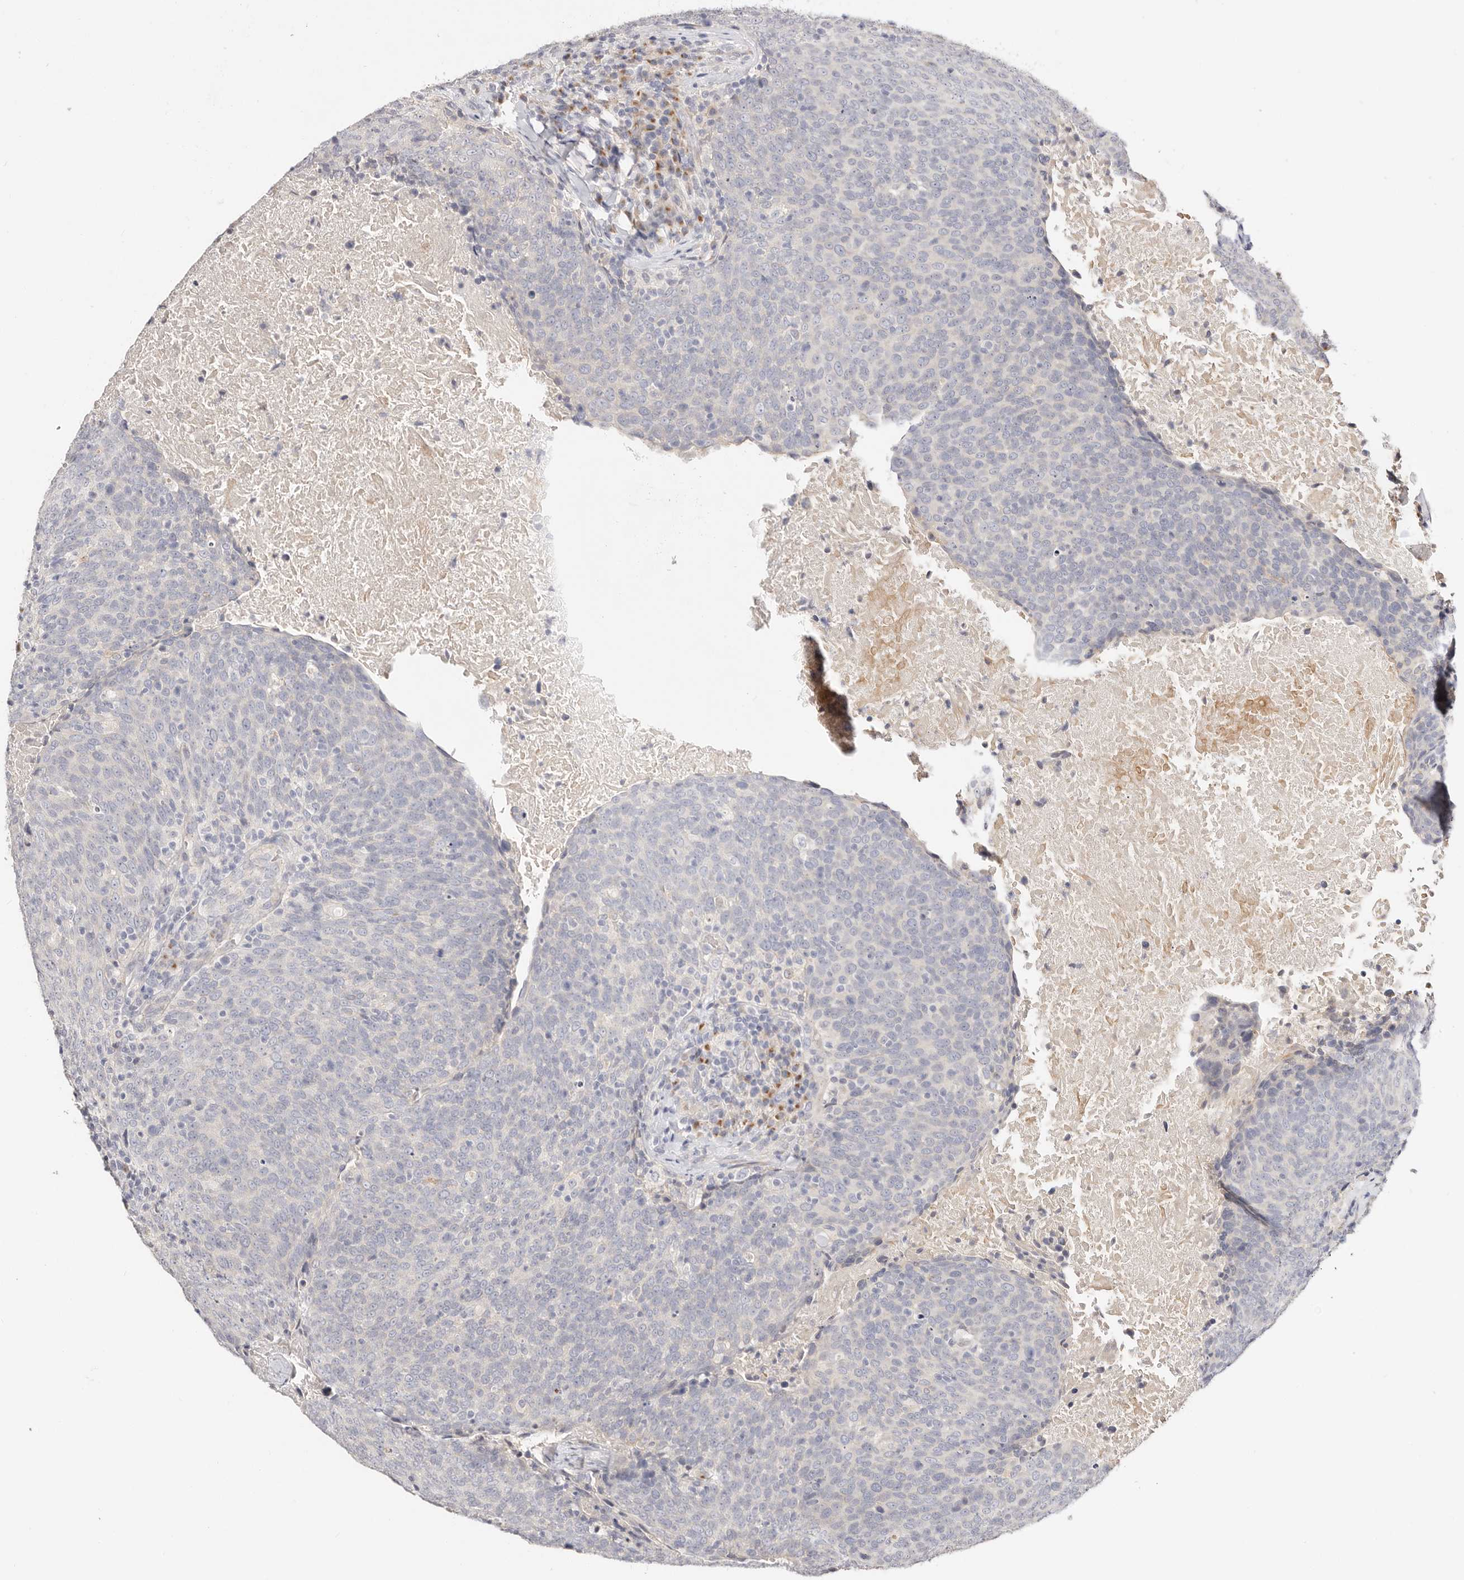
{"staining": {"intensity": "negative", "quantity": "none", "location": "none"}, "tissue": "head and neck cancer", "cell_type": "Tumor cells", "image_type": "cancer", "snomed": [{"axis": "morphology", "description": "Squamous cell carcinoma, NOS"}, {"axis": "morphology", "description": "Squamous cell carcinoma, metastatic, NOS"}, {"axis": "topography", "description": "Lymph node"}, {"axis": "topography", "description": "Head-Neck"}], "caption": "Immunohistochemistry (IHC) of human head and neck metastatic squamous cell carcinoma displays no positivity in tumor cells.", "gene": "DNASE1", "patient": {"sex": "male", "age": 62}}